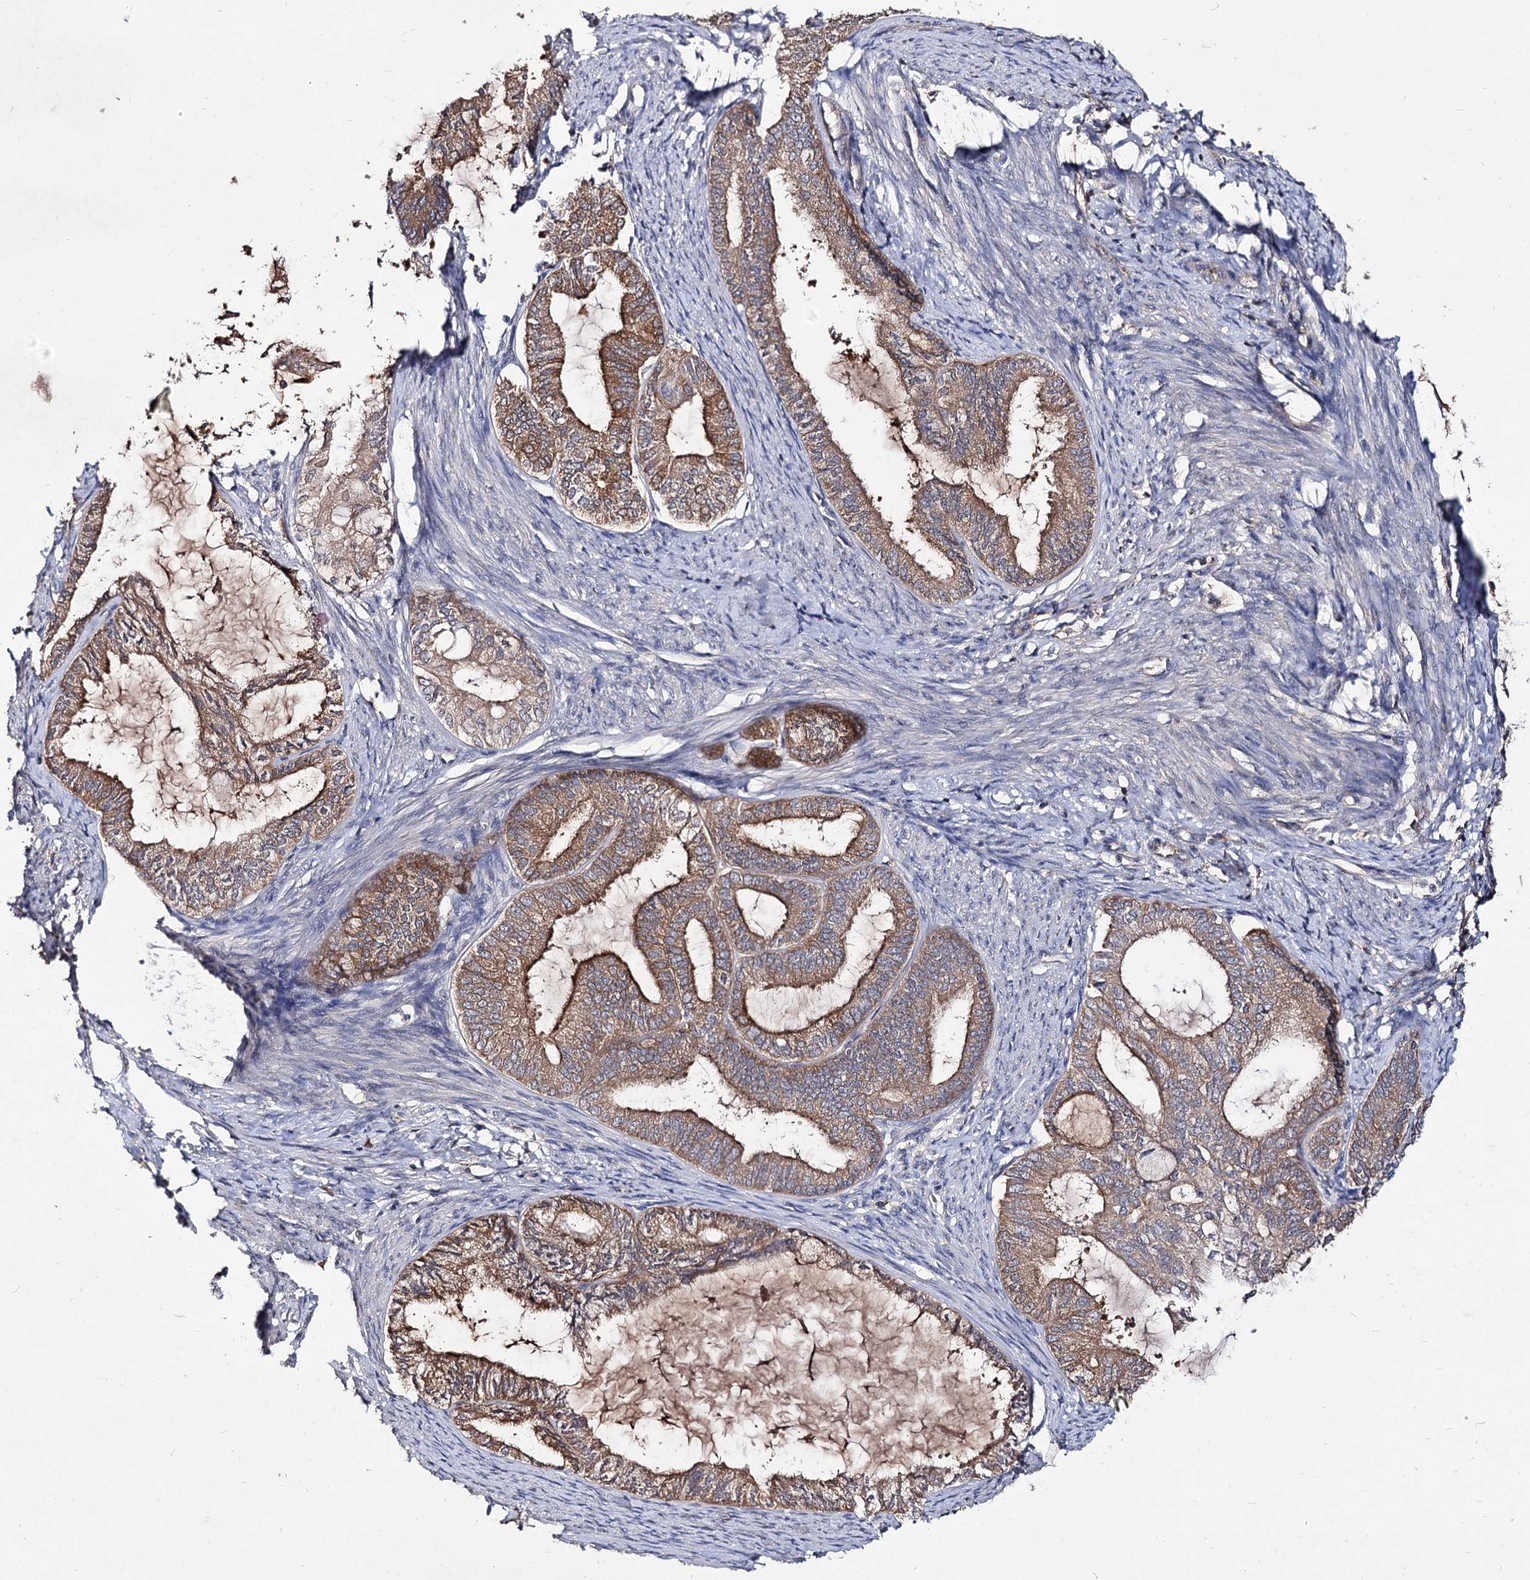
{"staining": {"intensity": "moderate", "quantity": ">75%", "location": "cytoplasmic/membranous"}, "tissue": "endometrial cancer", "cell_type": "Tumor cells", "image_type": "cancer", "snomed": [{"axis": "morphology", "description": "Adenocarcinoma, NOS"}, {"axis": "topography", "description": "Endometrium"}], "caption": "Endometrial adenocarcinoma was stained to show a protein in brown. There is medium levels of moderate cytoplasmic/membranous staining in approximately >75% of tumor cells.", "gene": "ARFIP2", "patient": {"sex": "female", "age": 86}}